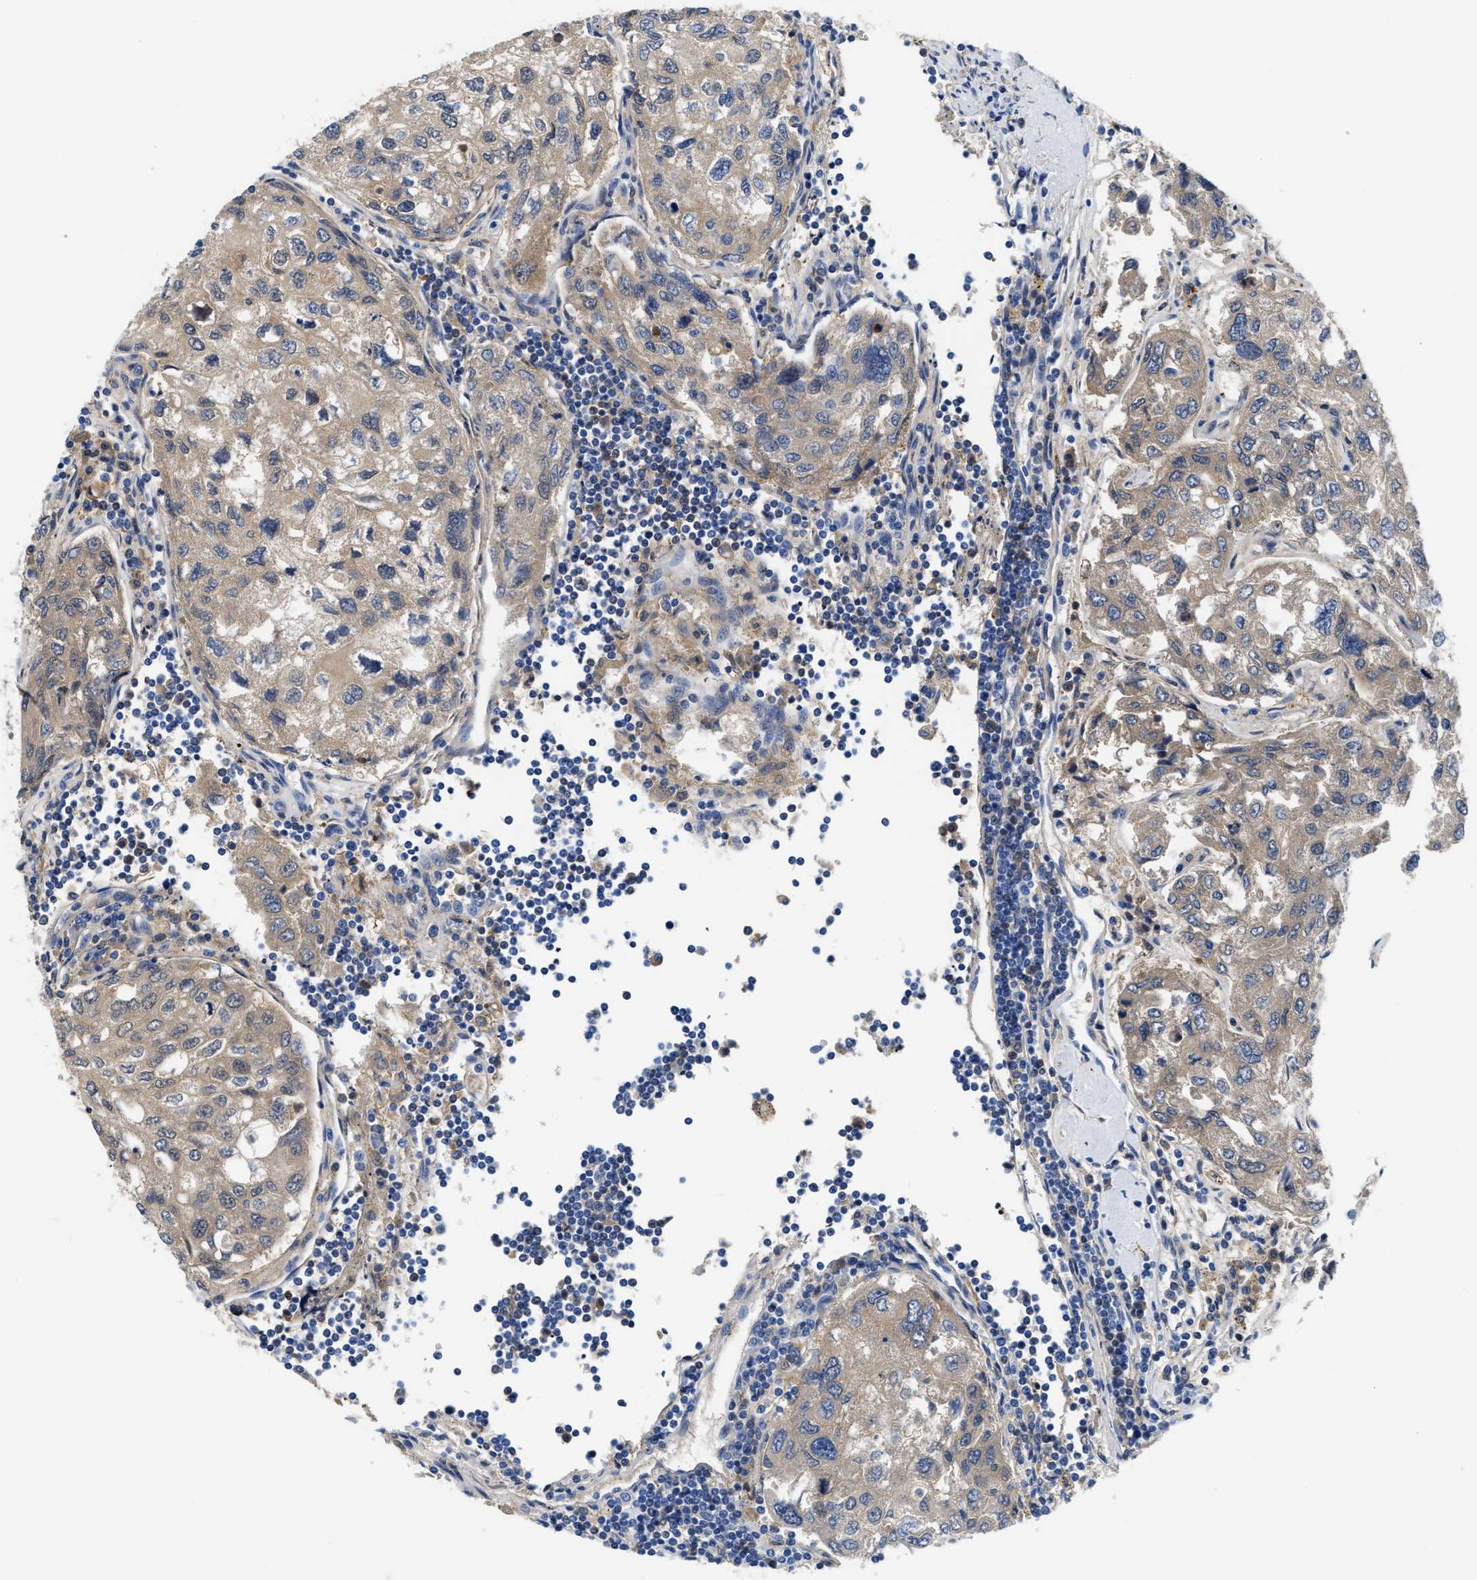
{"staining": {"intensity": "weak", "quantity": ">75%", "location": "cytoplasmic/membranous"}, "tissue": "urothelial cancer", "cell_type": "Tumor cells", "image_type": "cancer", "snomed": [{"axis": "morphology", "description": "Urothelial carcinoma, High grade"}, {"axis": "topography", "description": "Lymph node"}, {"axis": "topography", "description": "Urinary bladder"}], "caption": "Immunohistochemistry of urothelial cancer exhibits low levels of weak cytoplasmic/membranous staining in approximately >75% of tumor cells.", "gene": "GC", "patient": {"sex": "male", "age": 51}}